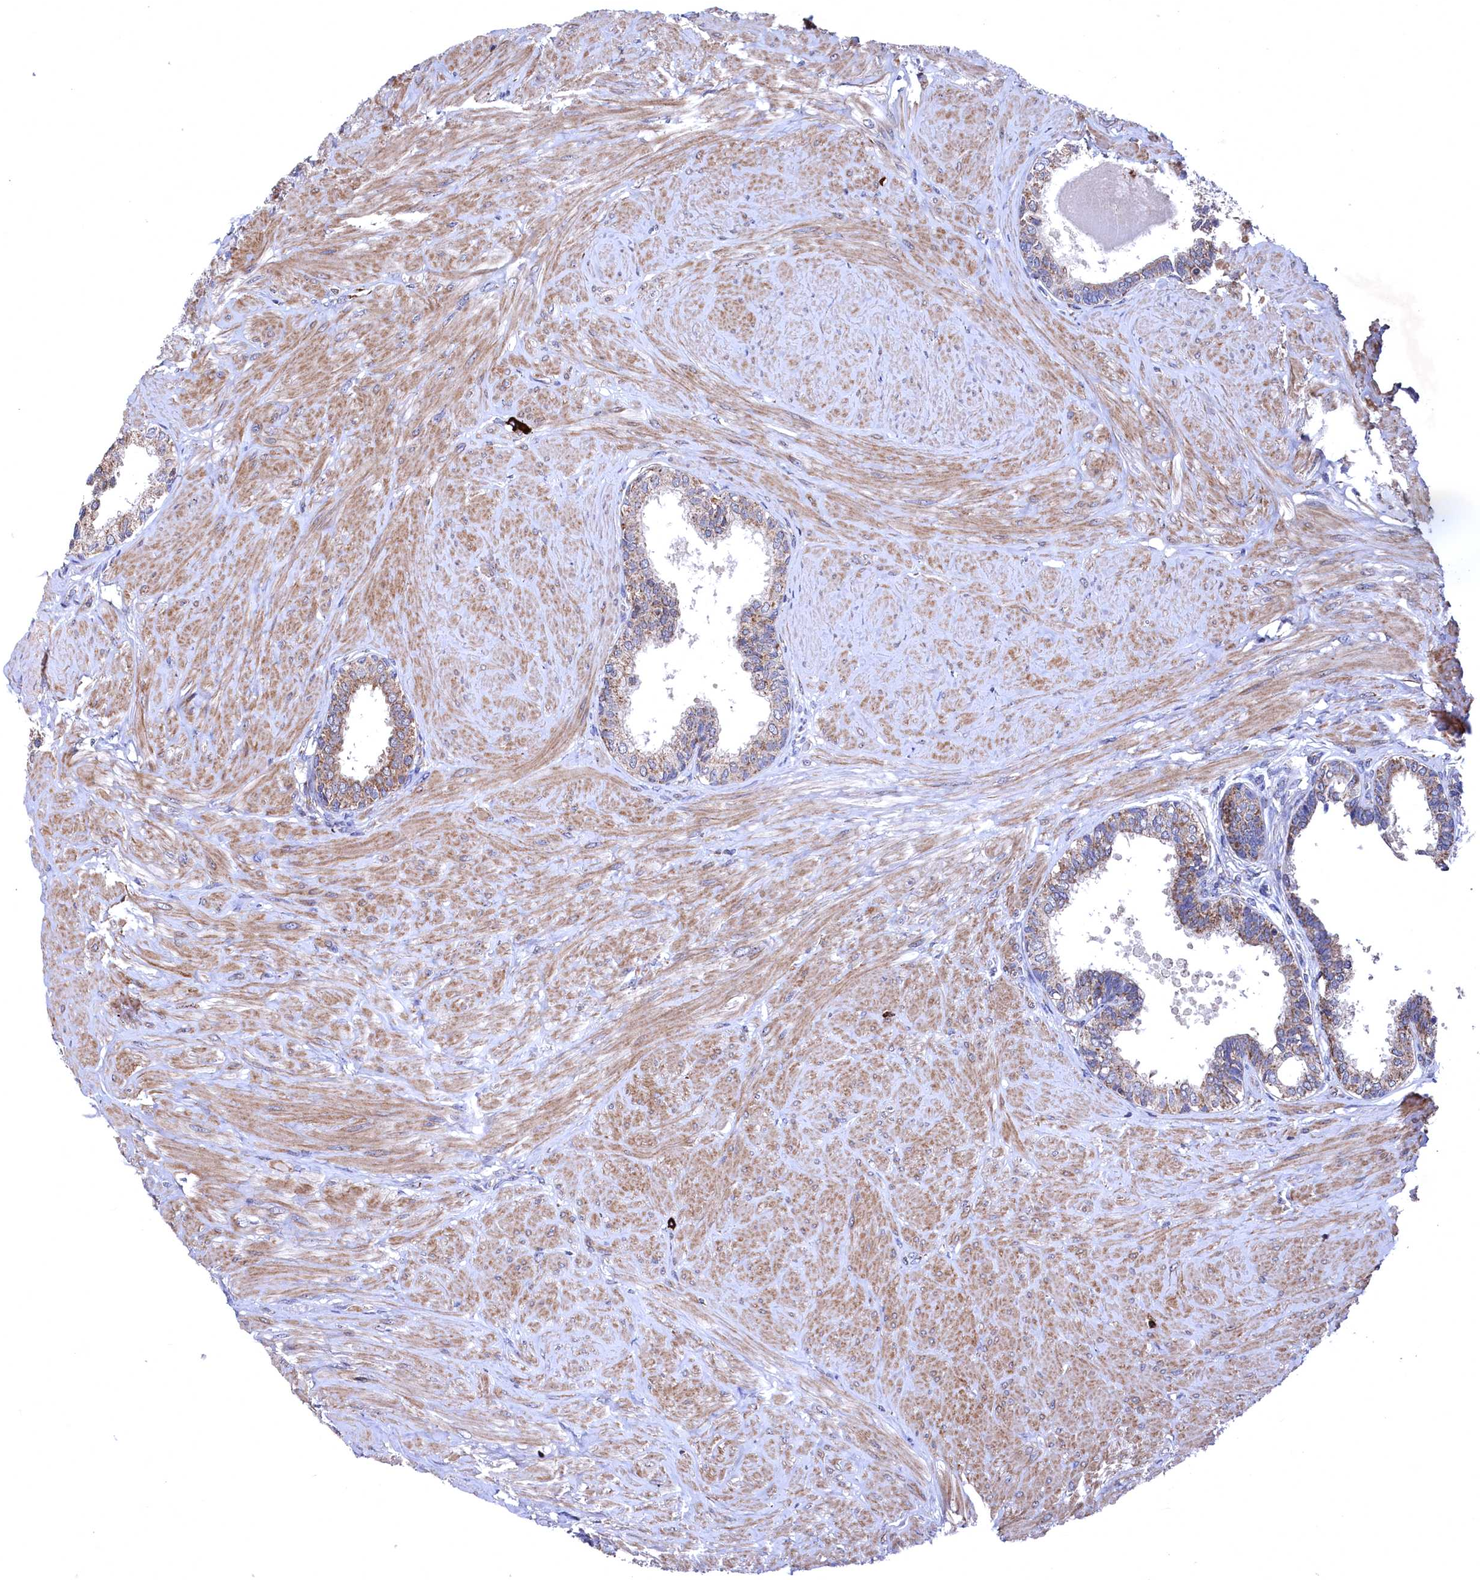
{"staining": {"intensity": "moderate", "quantity": ">75%", "location": "cytoplasmic/membranous"}, "tissue": "prostate", "cell_type": "Glandular cells", "image_type": "normal", "snomed": [{"axis": "morphology", "description": "Normal tissue, NOS"}, {"axis": "topography", "description": "Prostate"}], "caption": "A histopathology image showing moderate cytoplasmic/membranous expression in approximately >75% of glandular cells in unremarkable prostate, as visualized by brown immunohistochemical staining.", "gene": "CHCHD1", "patient": {"sex": "male", "age": 48}}